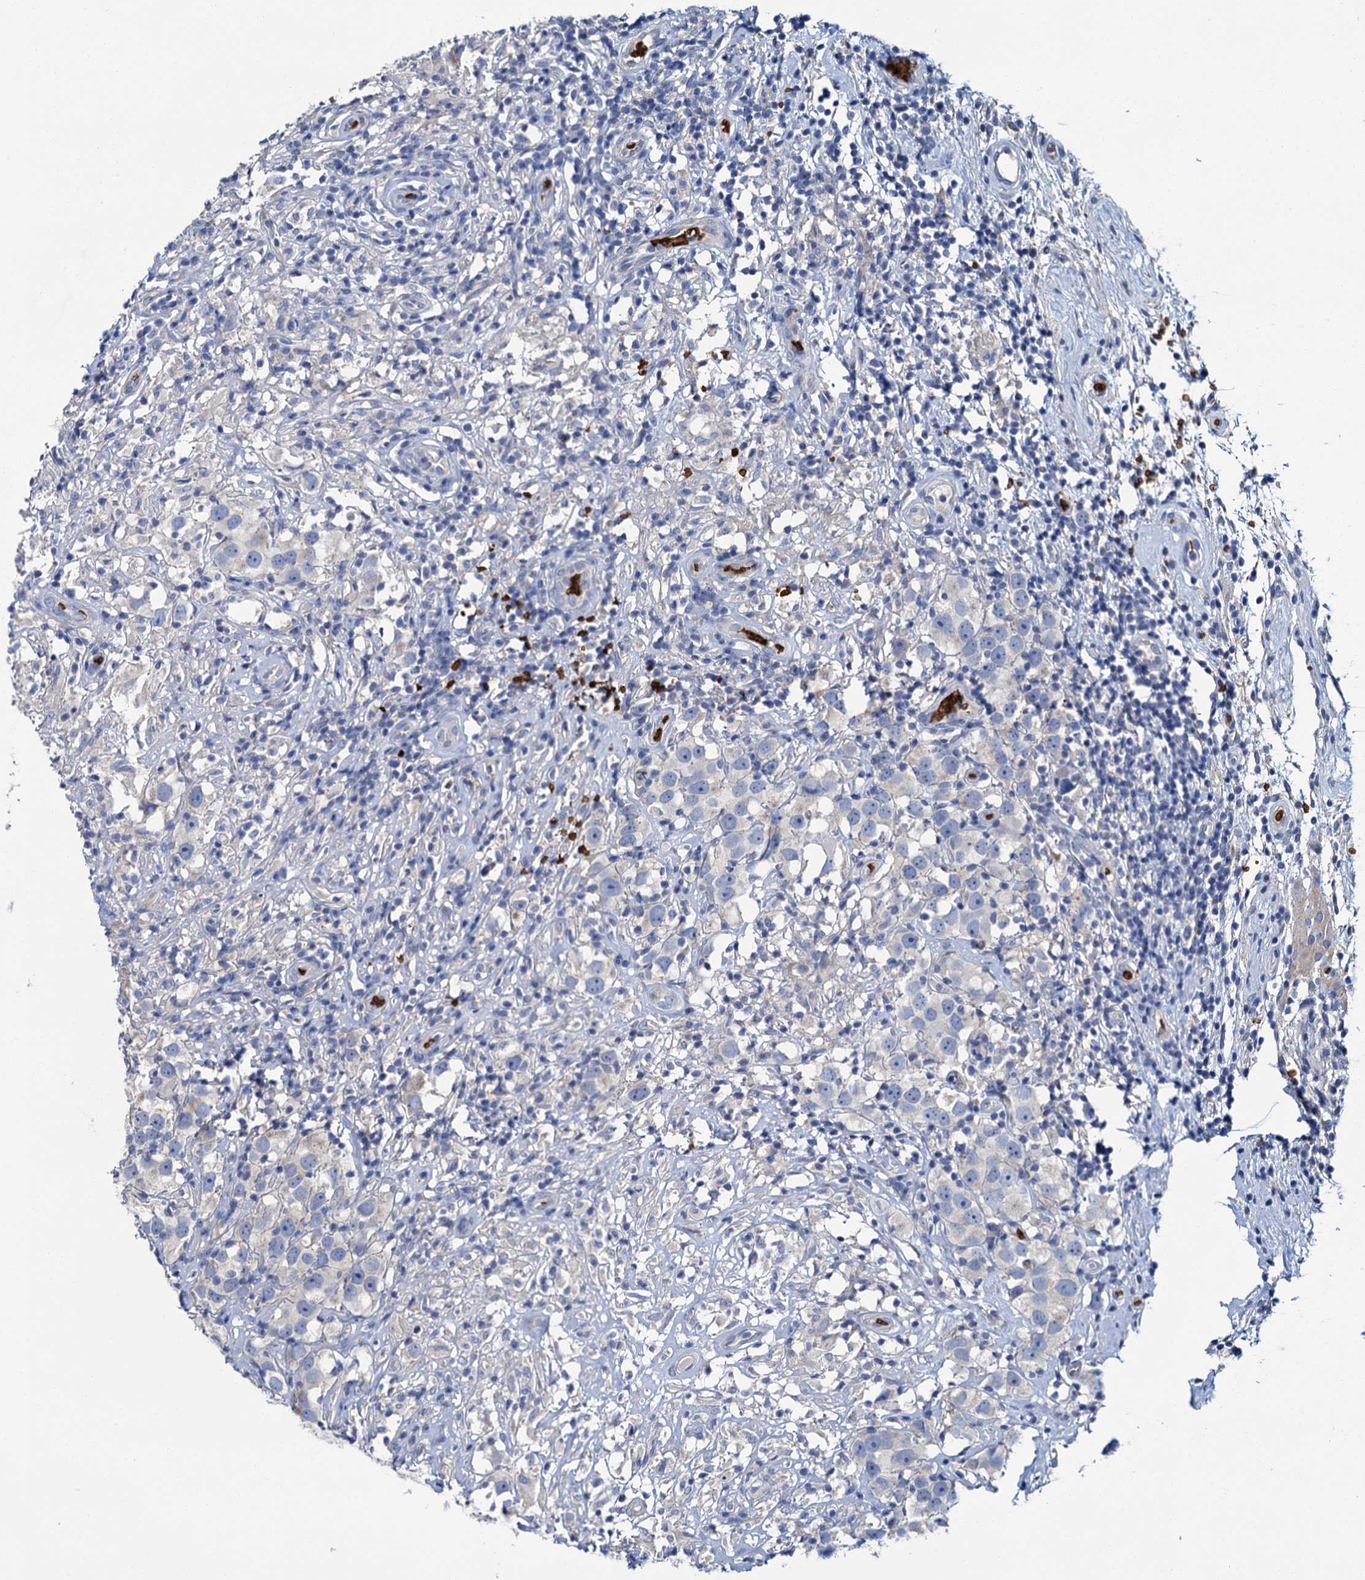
{"staining": {"intensity": "negative", "quantity": "none", "location": "none"}, "tissue": "testis cancer", "cell_type": "Tumor cells", "image_type": "cancer", "snomed": [{"axis": "morphology", "description": "Seminoma, NOS"}, {"axis": "topography", "description": "Testis"}], "caption": "A micrograph of human seminoma (testis) is negative for staining in tumor cells.", "gene": "ATG2A", "patient": {"sex": "male", "age": 49}}